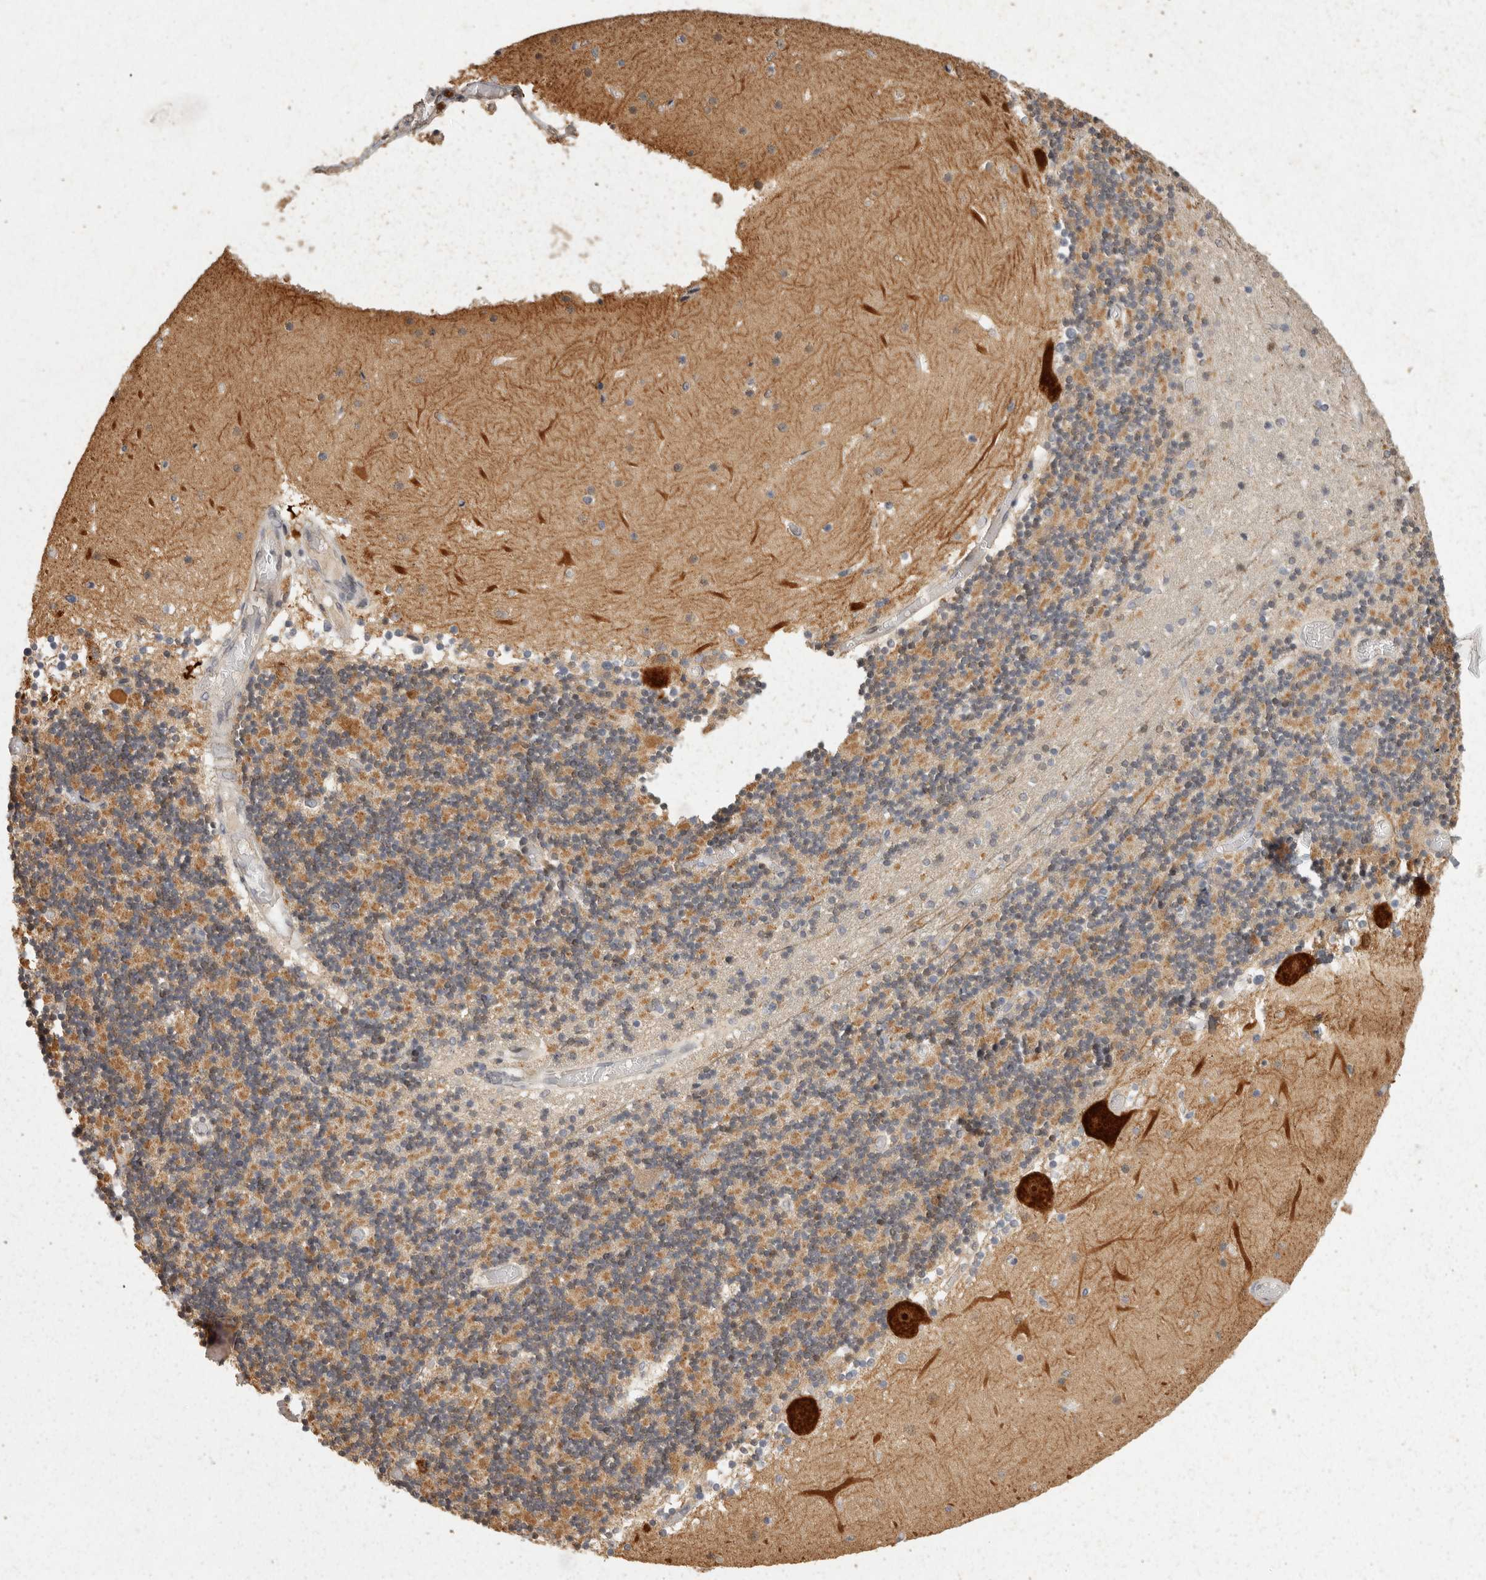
{"staining": {"intensity": "moderate", "quantity": "25%-75%", "location": "cytoplasmic/membranous"}, "tissue": "cerebellum", "cell_type": "Cells in granular layer", "image_type": "normal", "snomed": [{"axis": "morphology", "description": "Normal tissue, NOS"}, {"axis": "topography", "description": "Cerebellum"}], "caption": "Immunohistochemical staining of normal human cerebellum reveals medium levels of moderate cytoplasmic/membranous expression in about 25%-75% of cells in granular layer. The protein is stained brown, and the nuclei are stained in blue (DAB IHC with brightfield microscopy, high magnification).", "gene": "BAIAP2", "patient": {"sex": "female", "age": 28}}